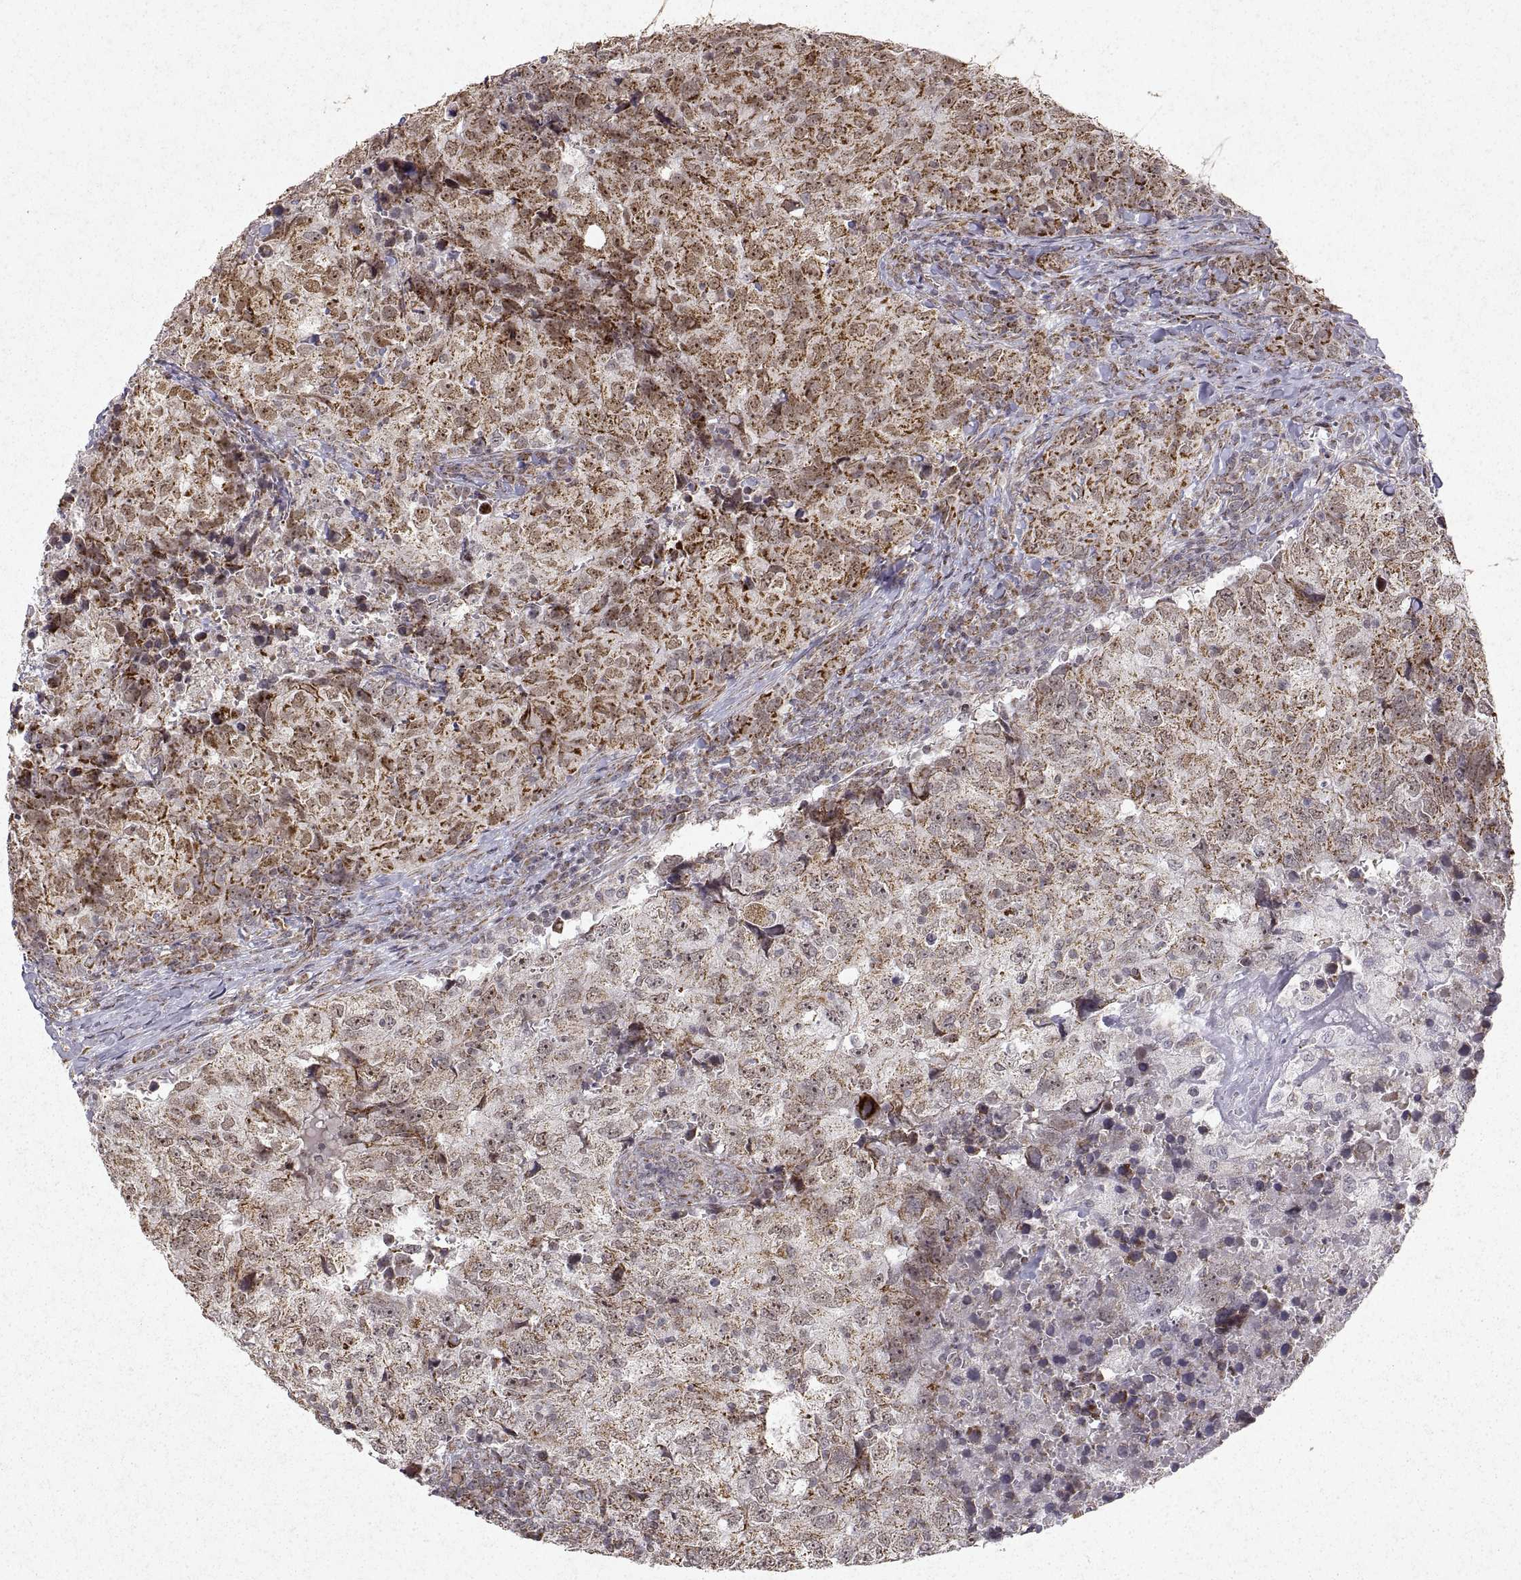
{"staining": {"intensity": "strong", "quantity": "25%-75%", "location": "cytoplasmic/membranous"}, "tissue": "breast cancer", "cell_type": "Tumor cells", "image_type": "cancer", "snomed": [{"axis": "morphology", "description": "Duct carcinoma"}, {"axis": "topography", "description": "Breast"}], "caption": "There is high levels of strong cytoplasmic/membranous staining in tumor cells of breast cancer (infiltrating ductal carcinoma), as demonstrated by immunohistochemical staining (brown color).", "gene": "MANBAL", "patient": {"sex": "female", "age": 30}}